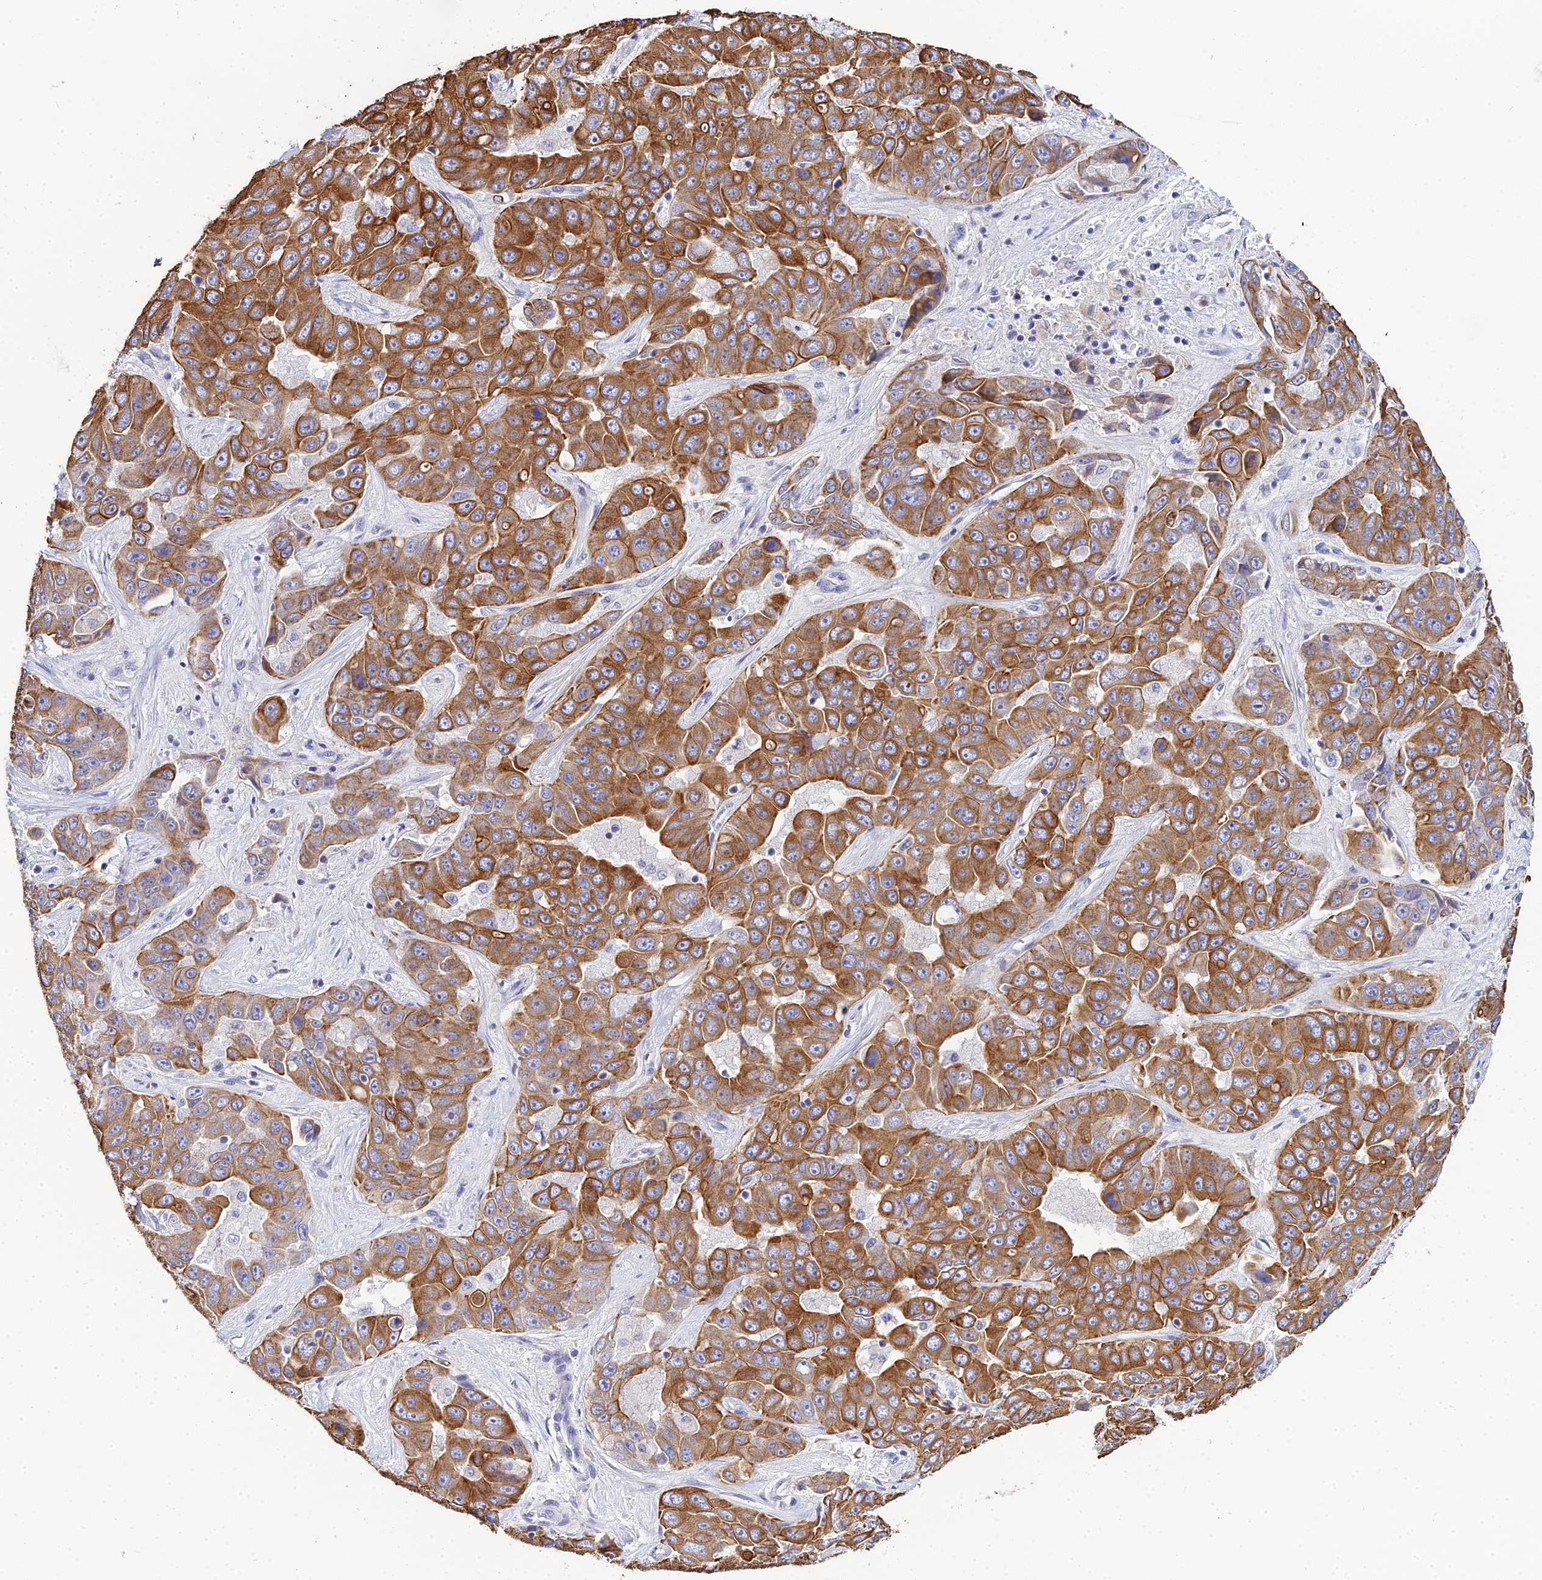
{"staining": {"intensity": "strong", "quantity": ">75%", "location": "cytoplasmic/membranous"}, "tissue": "liver cancer", "cell_type": "Tumor cells", "image_type": "cancer", "snomed": [{"axis": "morphology", "description": "Cholangiocarcinoma"}, {"axis": "topography", "description": "Liver"}], "caption": "This is an image of IHC staining of liver cholangiocarcinoma, which shows strong staining in the cytoplasmic/membranous of tumor cells.", "gene": "ZXDA", "patient": {"sex": "female", "age": 52}}